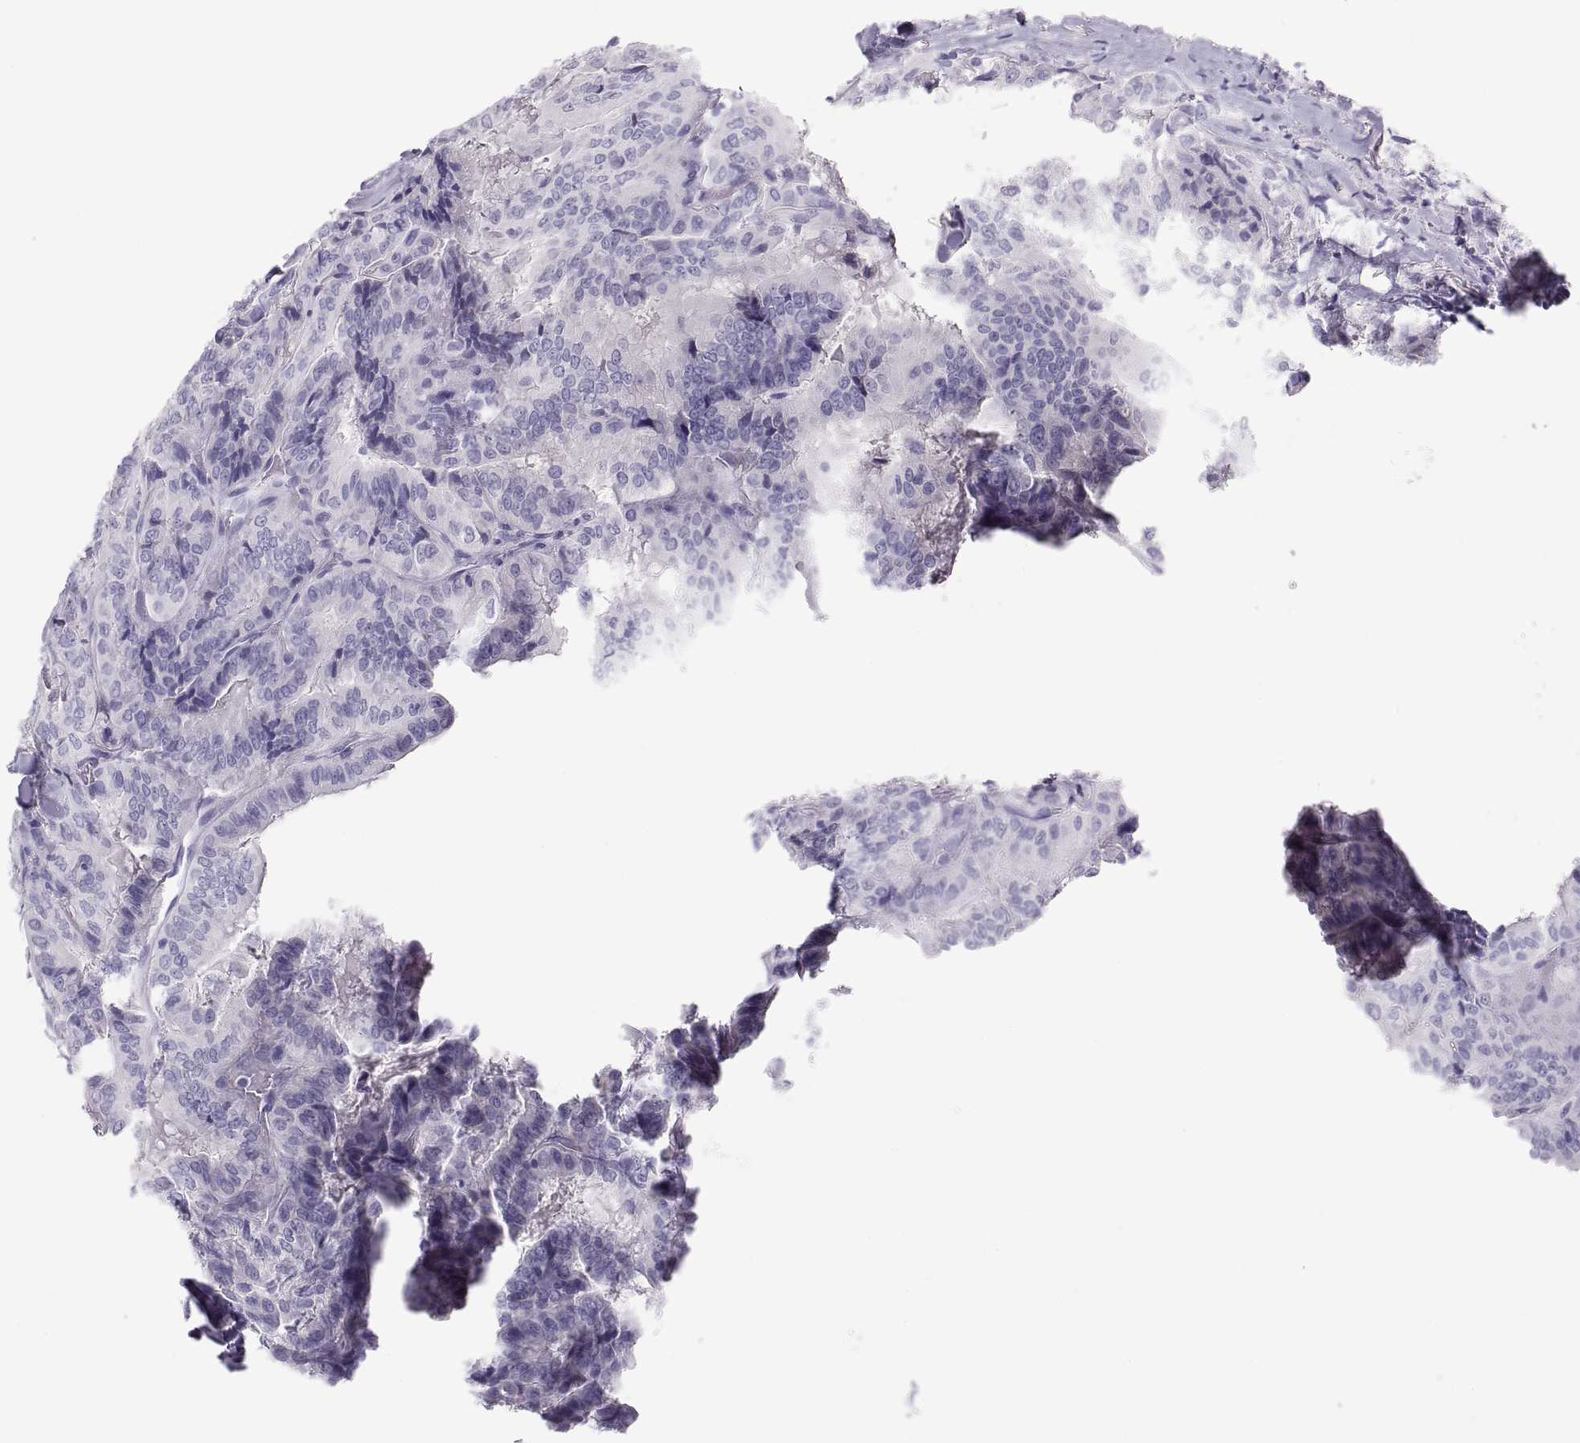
{"staining": {"intensity": "weak", "quantity": "<25%", "location": "cytoplasmic/membranous"}, "tissue": "thyroid cancer", "cell_type": "Tumor cells", "image_type": "cancer", "snomed": [{"axis": "morphology", "description": "Papillary adenocarcinoma, NOS"}, {"axis": "topography", "description": "Thyroid gland"}], "caption": "The histopathology image reveals no staining of tumor cells in thyroid papillary adenocarcinoma.", "gene": "MAGEB2", "patient": {"sex": "female", "age": 68}}